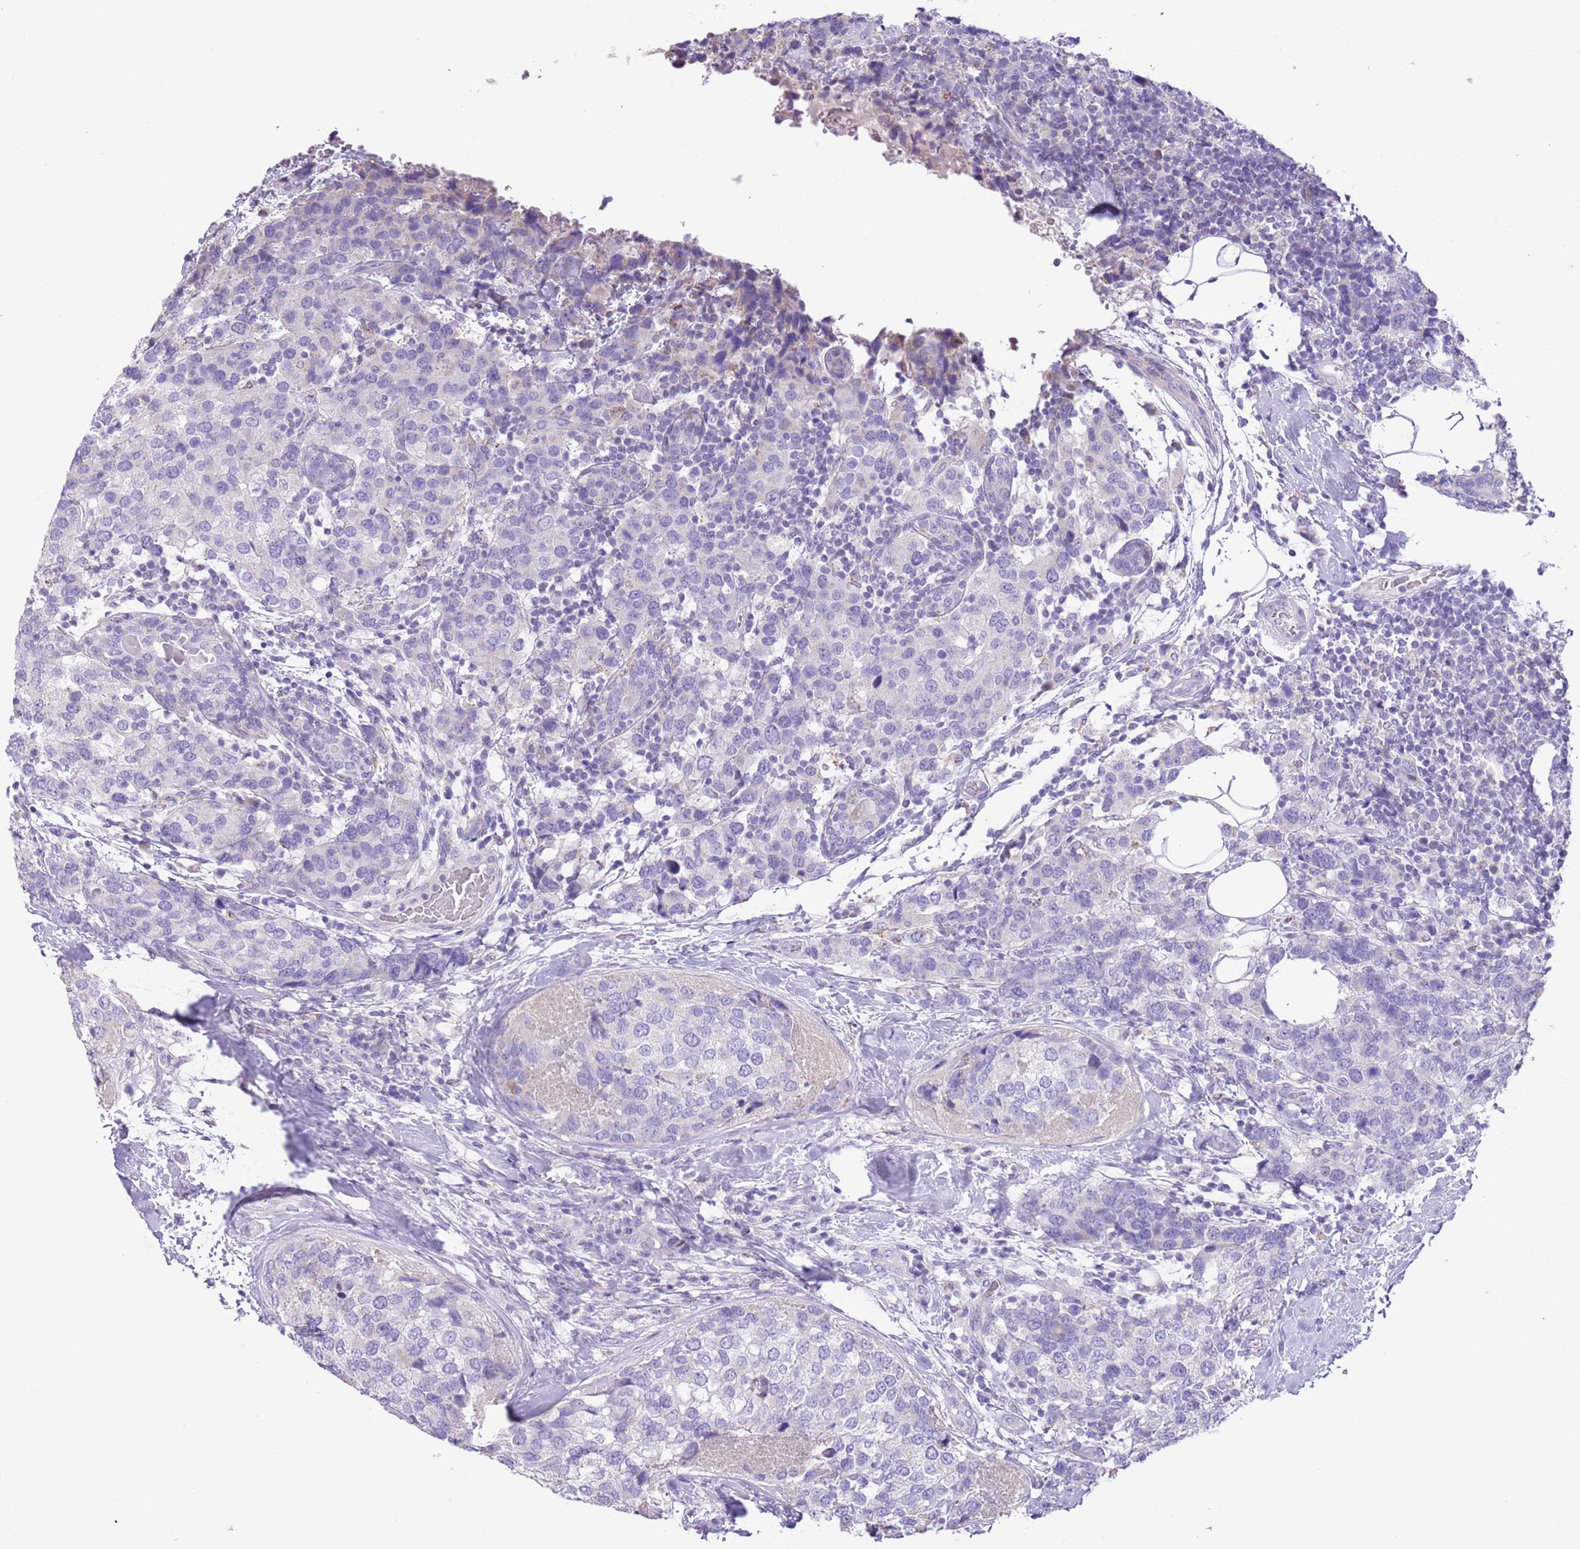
{"staining": {"intensity": "negative", "quantity": "none", "location": "none"}, "tissue": "breast cancer", "cell_type": "Tumor cells", "image_type": "cancer", "snomed": [{"axis": "morphology", "description": "Lobular carcinoma"}, {"axis": "topography", "description": "Breast"}], "caption": "Breast cancer was stained to show a protein in brown. There is no significant staining in tumor cells.", "gene": "ZNF697", "patient": {"sex": "female", "age": 59}}